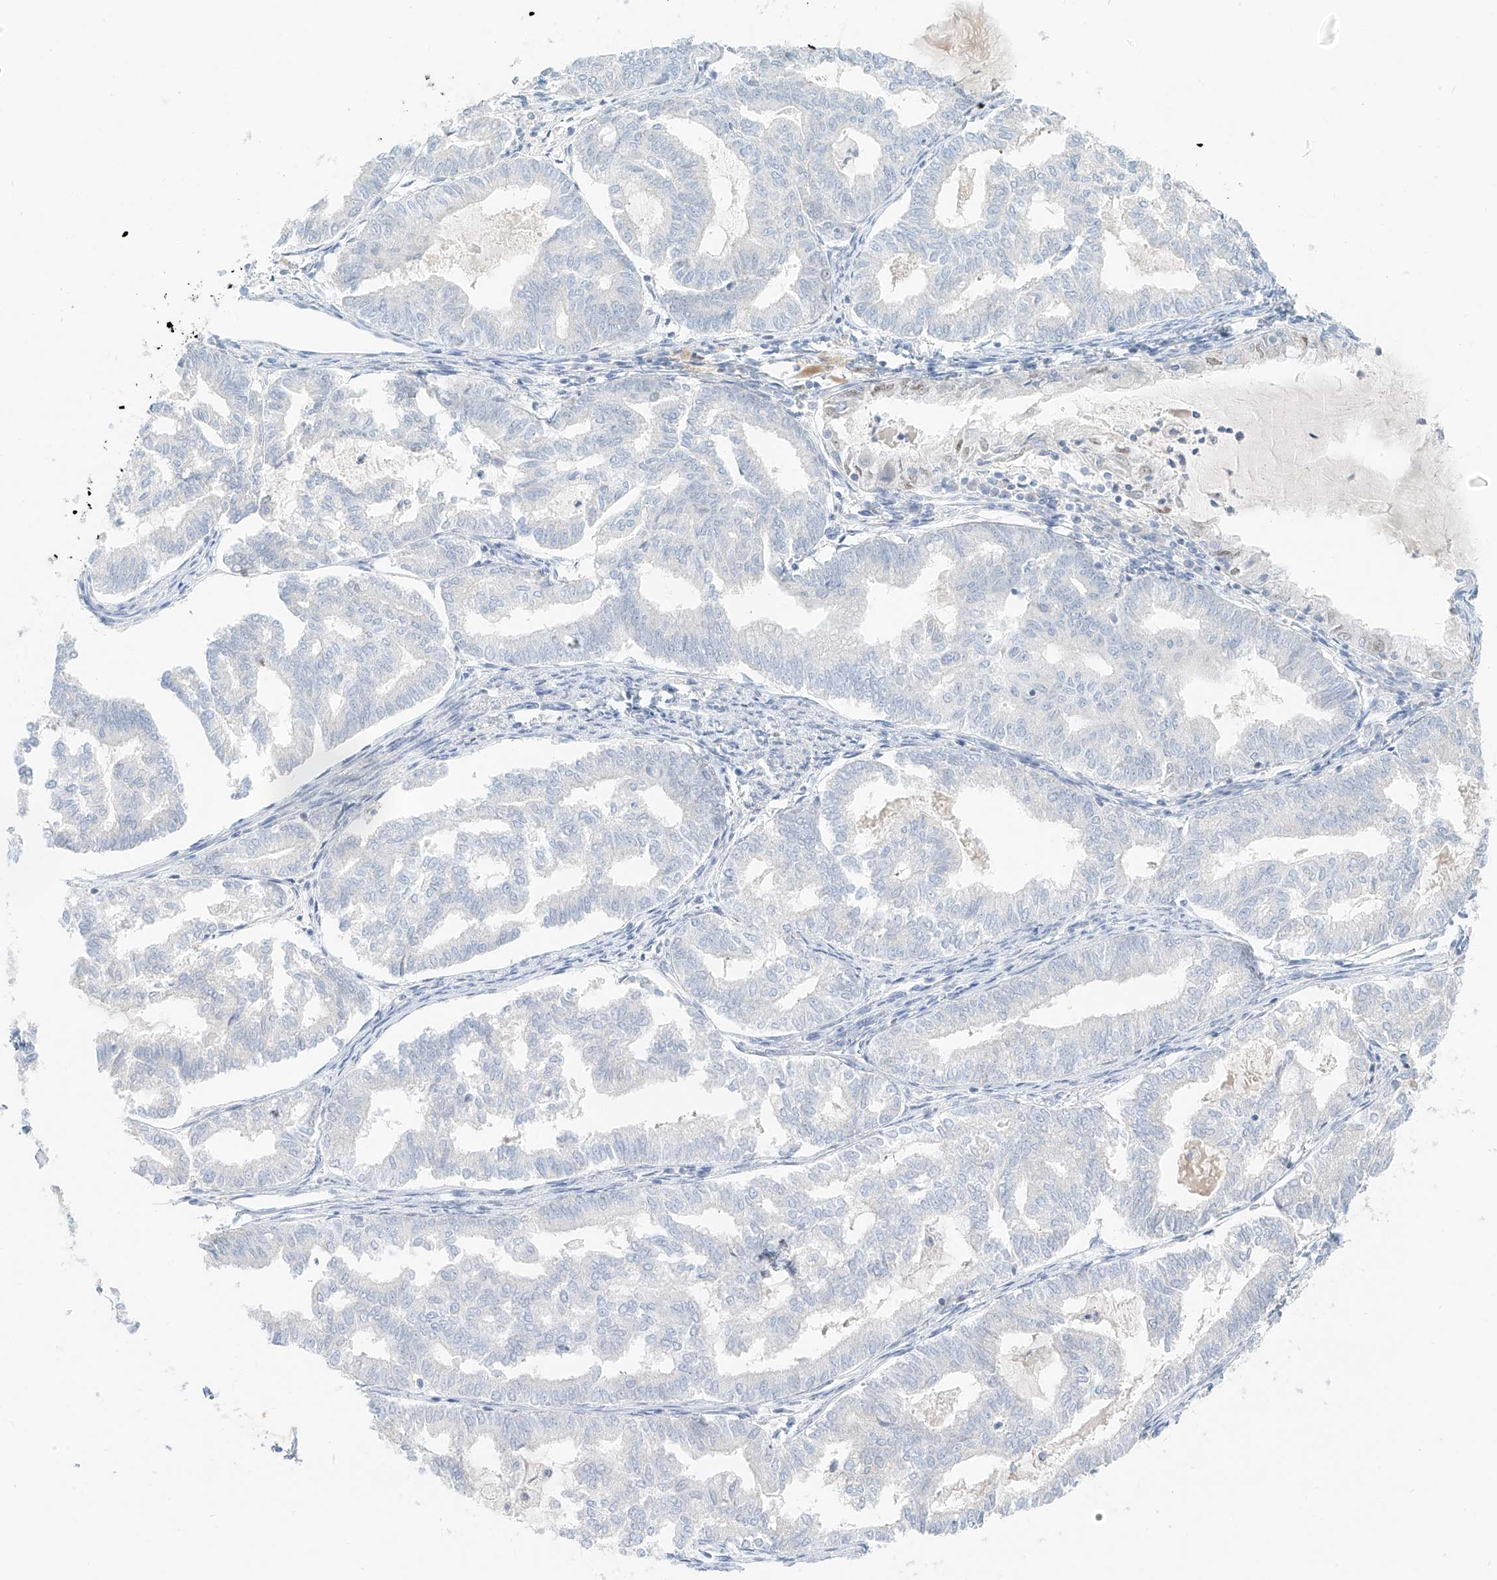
{"staining": {"intensity": "negative", "quantity": "none", "location": "none"}, "tissue": "endometrial cancer", "cell_type": "Tumor cells", "image_type": "cancer", "snomed": [{"axis": "morphology", "description": "Adenocarcinoma, NOS"}, {"axis": "topography", "description": "Endometrium"}], "caption": "Immunohistochemical staining of human endometrial adenocarcinoma displays no significant expression in tumor cells.", "gene": "PGC", "patient": {"sex": "female", "age": 79}}